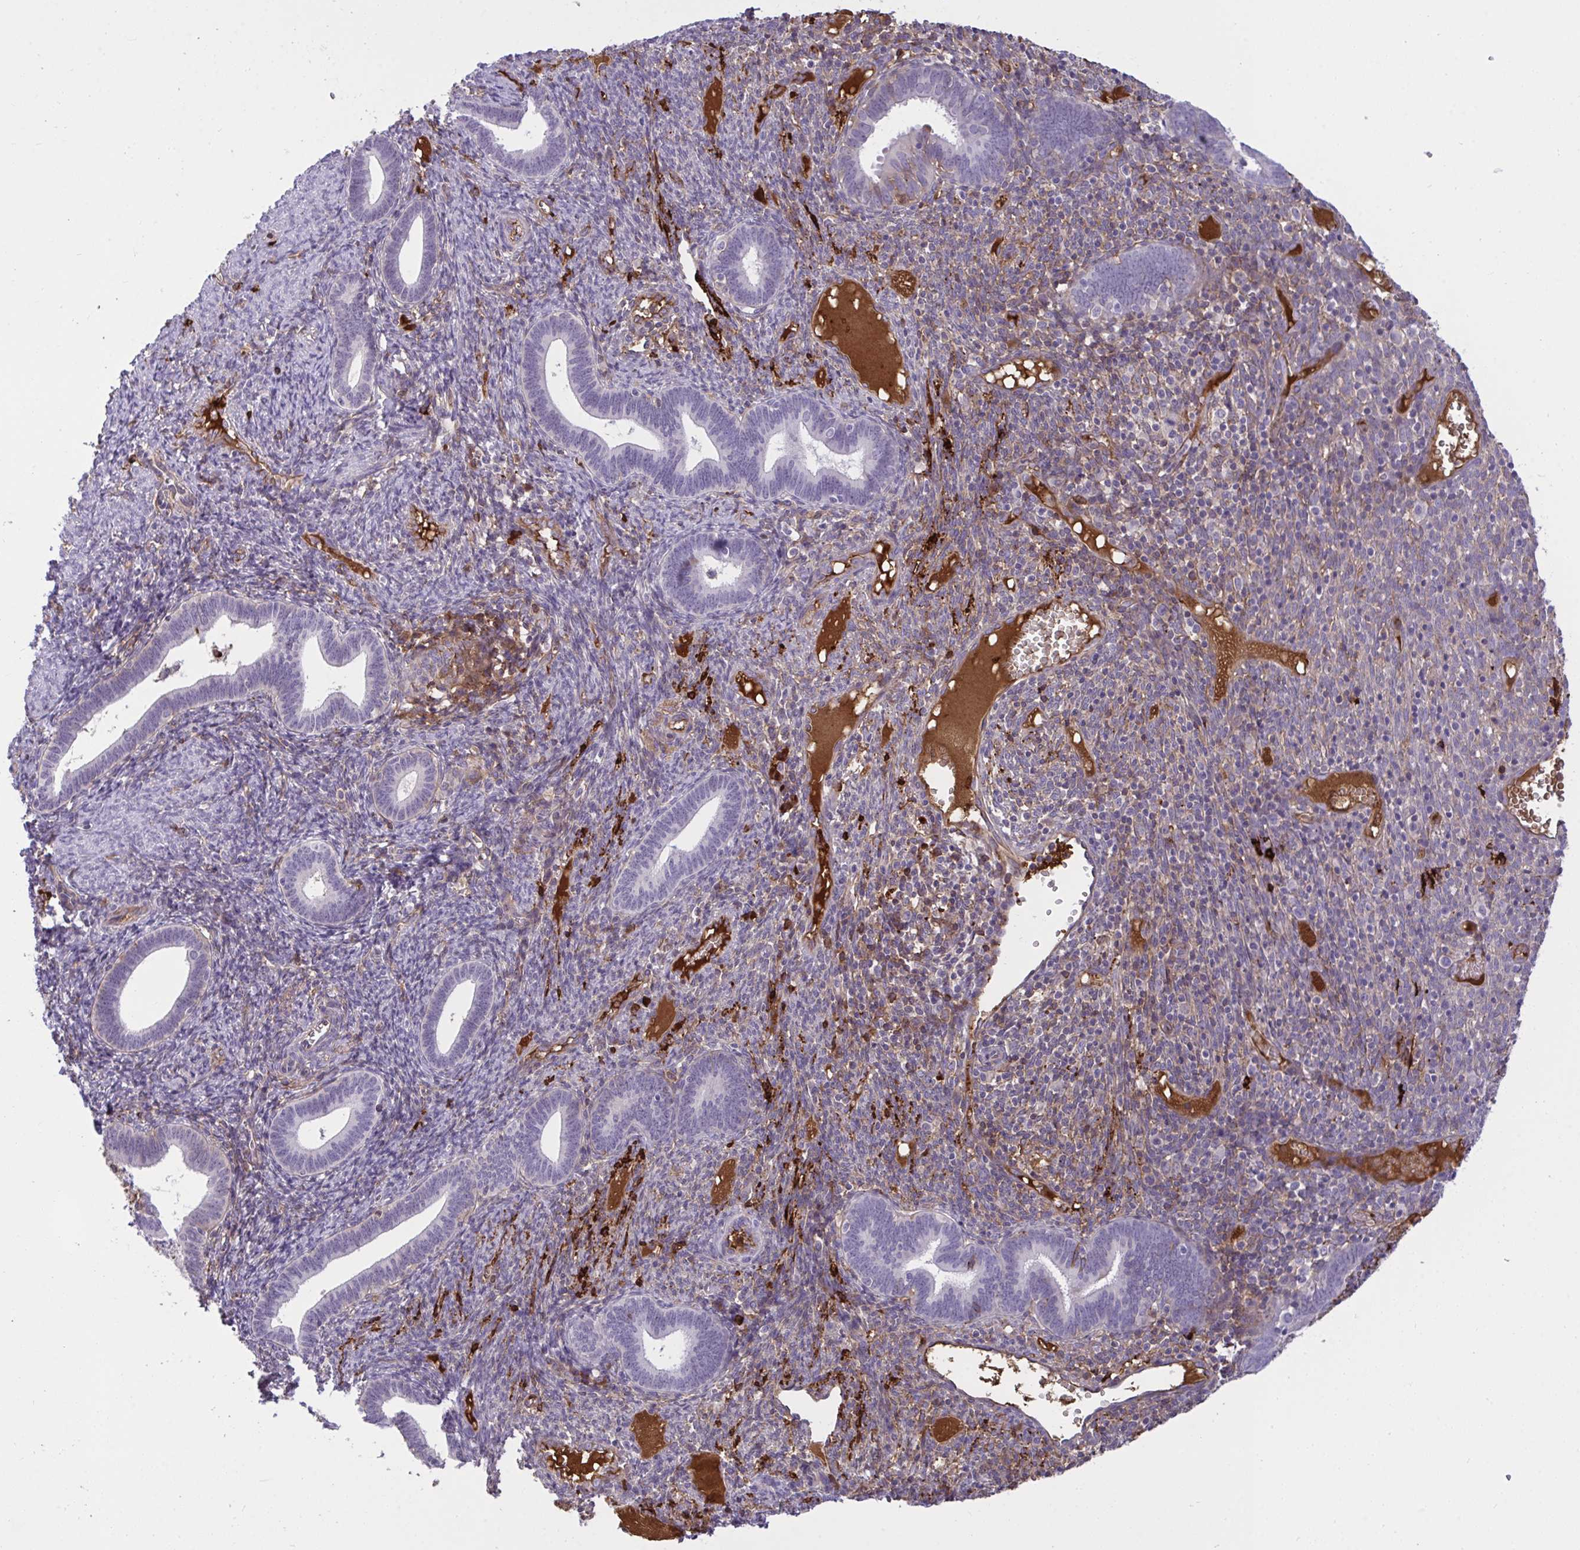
{"staining": {"intensity": "moderate", "quantity": "<25%", "location": "cytoplasmic/membranous"}, "tissue": "endometrium", "cell_type": "Cells in endometrial stroma", "image_type": "normal", "snomed": [{"axis": "morphology", "description": "Normal tissue, NOS"}, {"axis": "topography", "description": "Endometrium"}], "caption": "Approximately <25% of cells in endometrial stroma in benign endometrium demonstrate moderate cytoplasmic/membranous protein positivity as visualized by brown immunohistochemical staining.", "gene": "F2", "patient": {"sex": "female", "age": 41}}